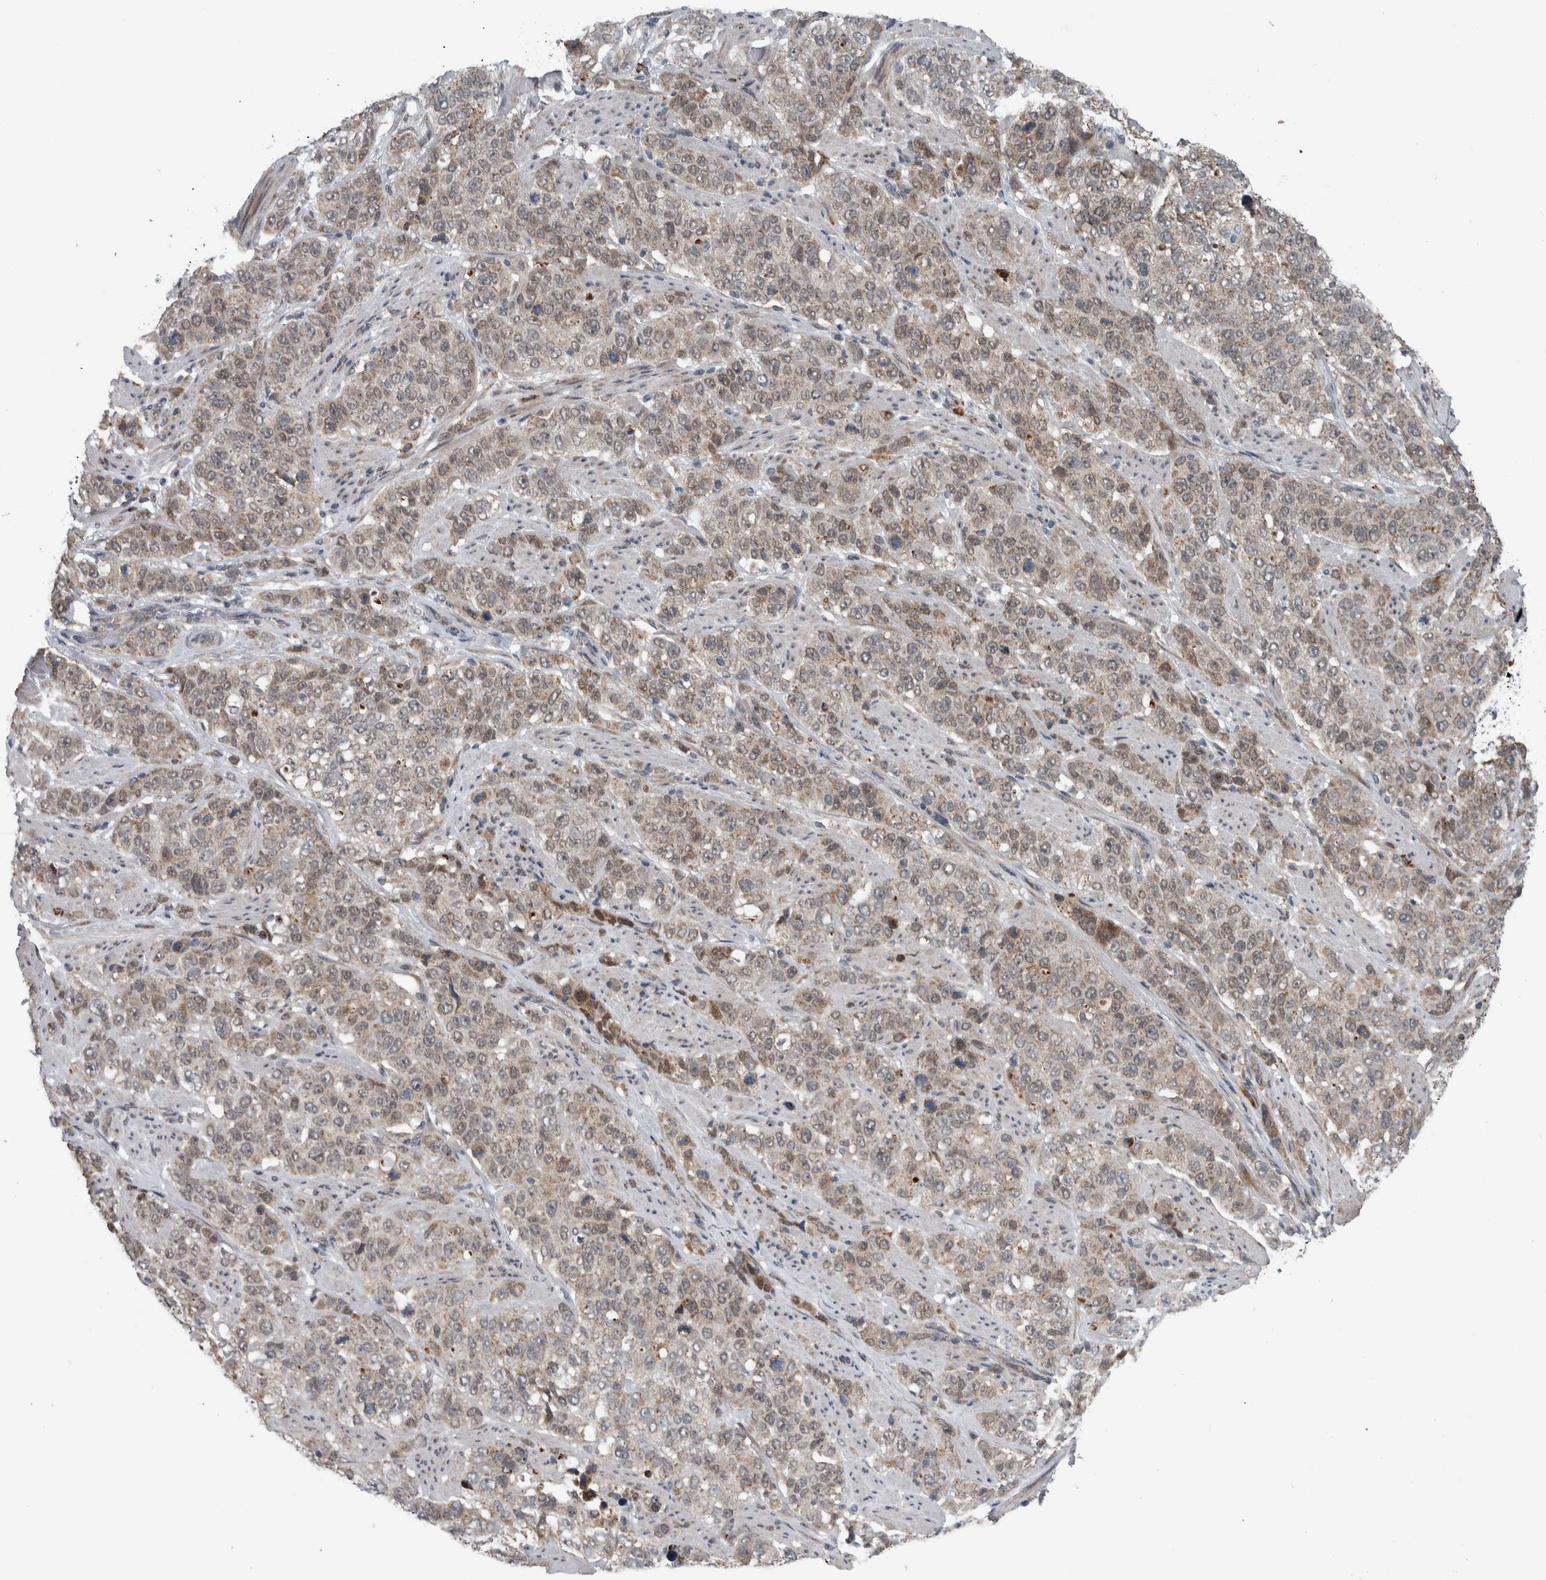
{"staining": {"intensity": "weak", "quantity": "25%-75%", "location": "cytoplasmic/membranous"}, "tissue": "stomach cancer", "cell_type": "Tumor cells", "image_type": "cancer", "snomed": [{"axis": "morphology", "description": "Adenocarcinoma, NOS"}, {"axis": "topography", "description": "Stomach"}], "caption": "Approximately 25%-75% of tumor cells in human stomach cancer (adenocarcinoma) reveal weak cytoplasmic/membranous protein positivity as visualized by brown immunohistochemical staining.", "gene": "GBA2", "patient": {"sex": "male", "age": 48}}